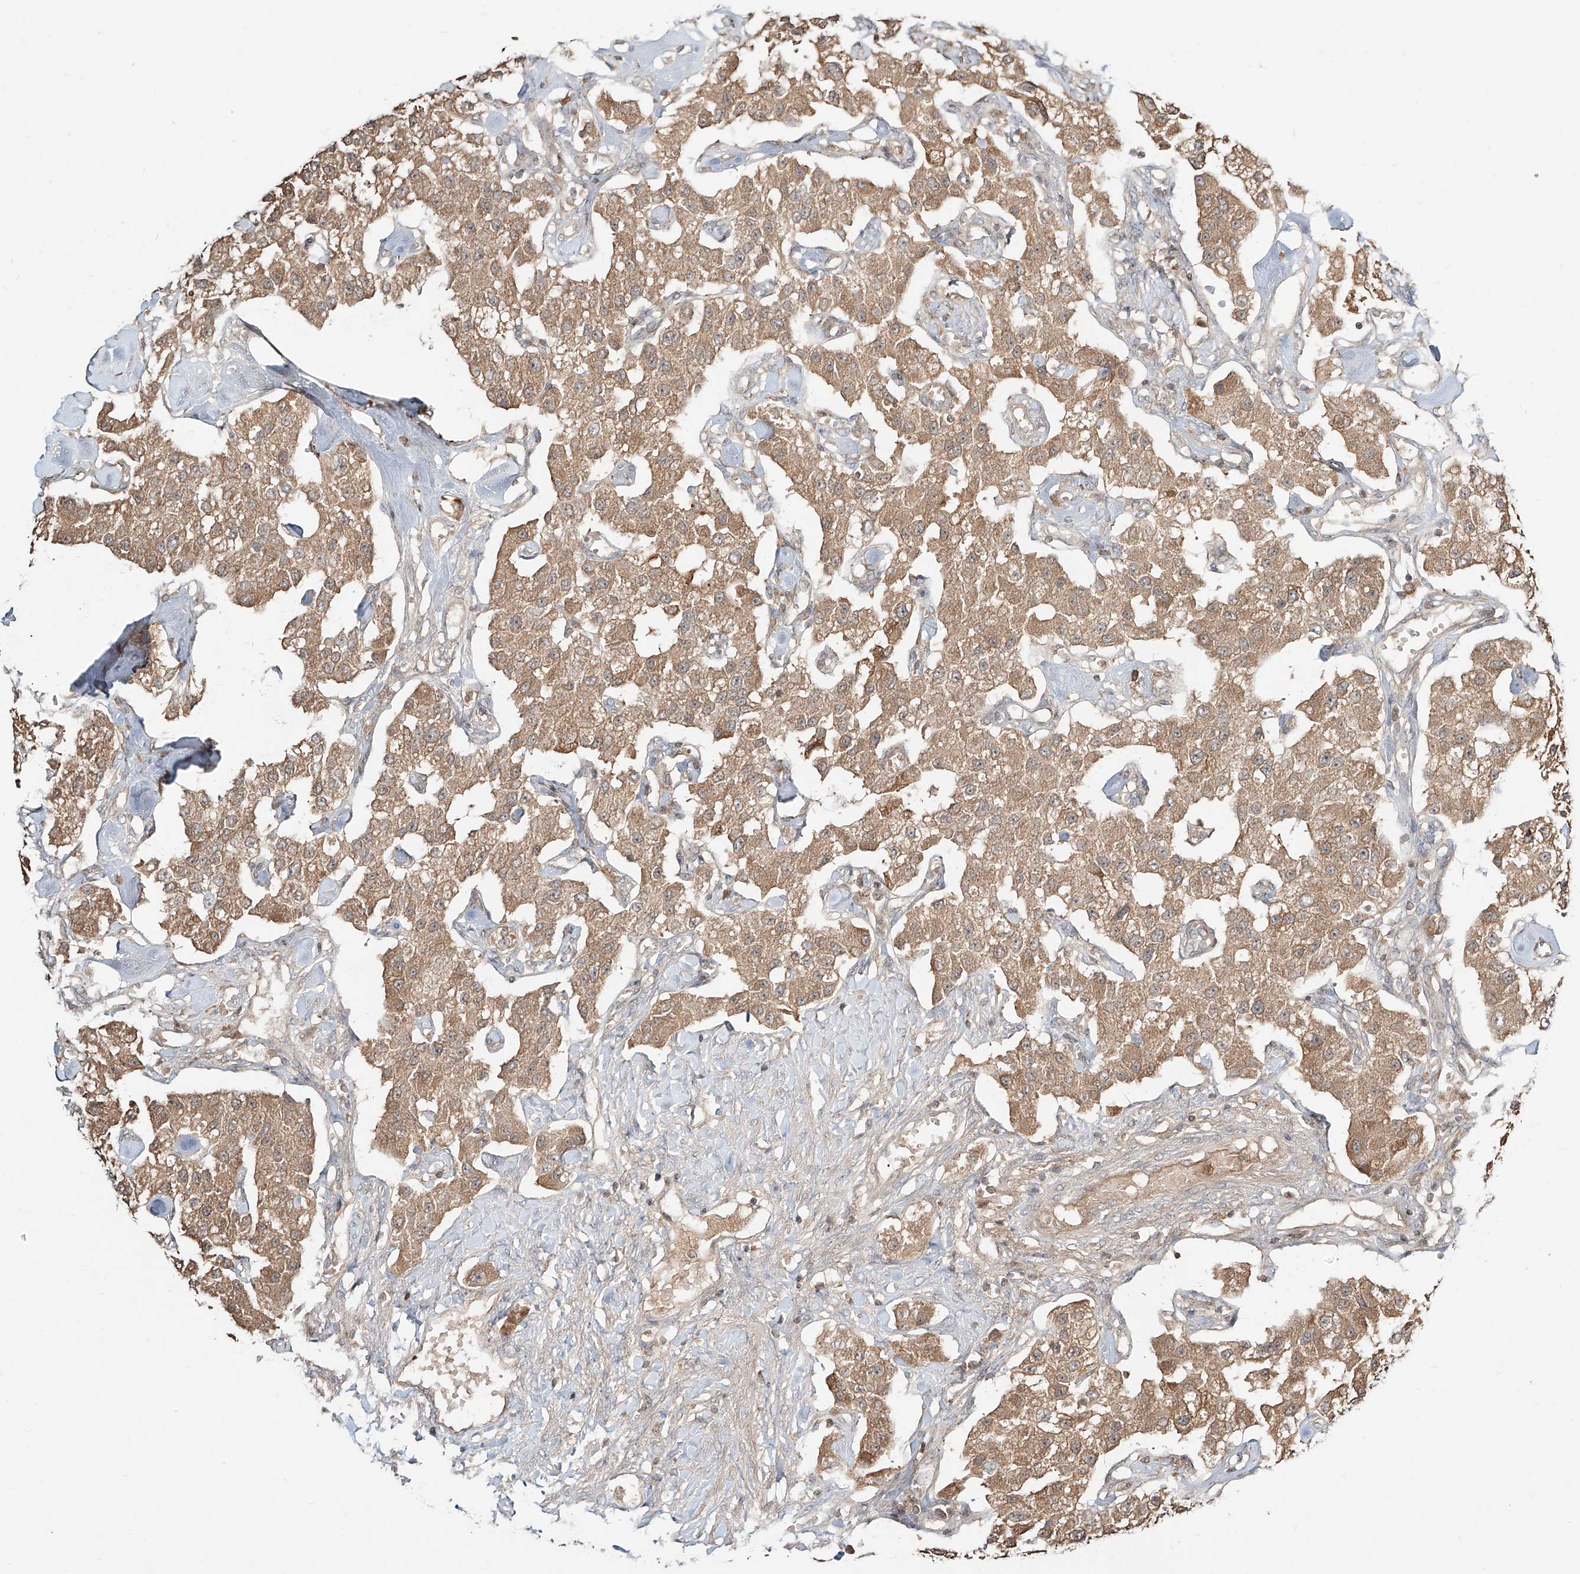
{"staining": {"intensity": "moderate", "quantity": ">75%", "location": "cytoplasmic/membranous"}, "tissue": "carcinoid", "cell_type": "Tumor cells", "image_type": "cancer", "snomed": [{"axis": "morphology", "description": "Carcinoid, malignant, NOS"}, {"axis": "topography", "description": "Pancreas"}], "caption": "Immunohistochemistry of carcinoid (malignant) shows medium levels of moderate cytoplasmic/membranous expression in about >75% of tumor cells. (DAB (3,3'-diaminobenzidine) IHC with brightfield microscopy, high magnification).", "gene": "ERO1A", "patient": {"sex": "male", "age": 41}}